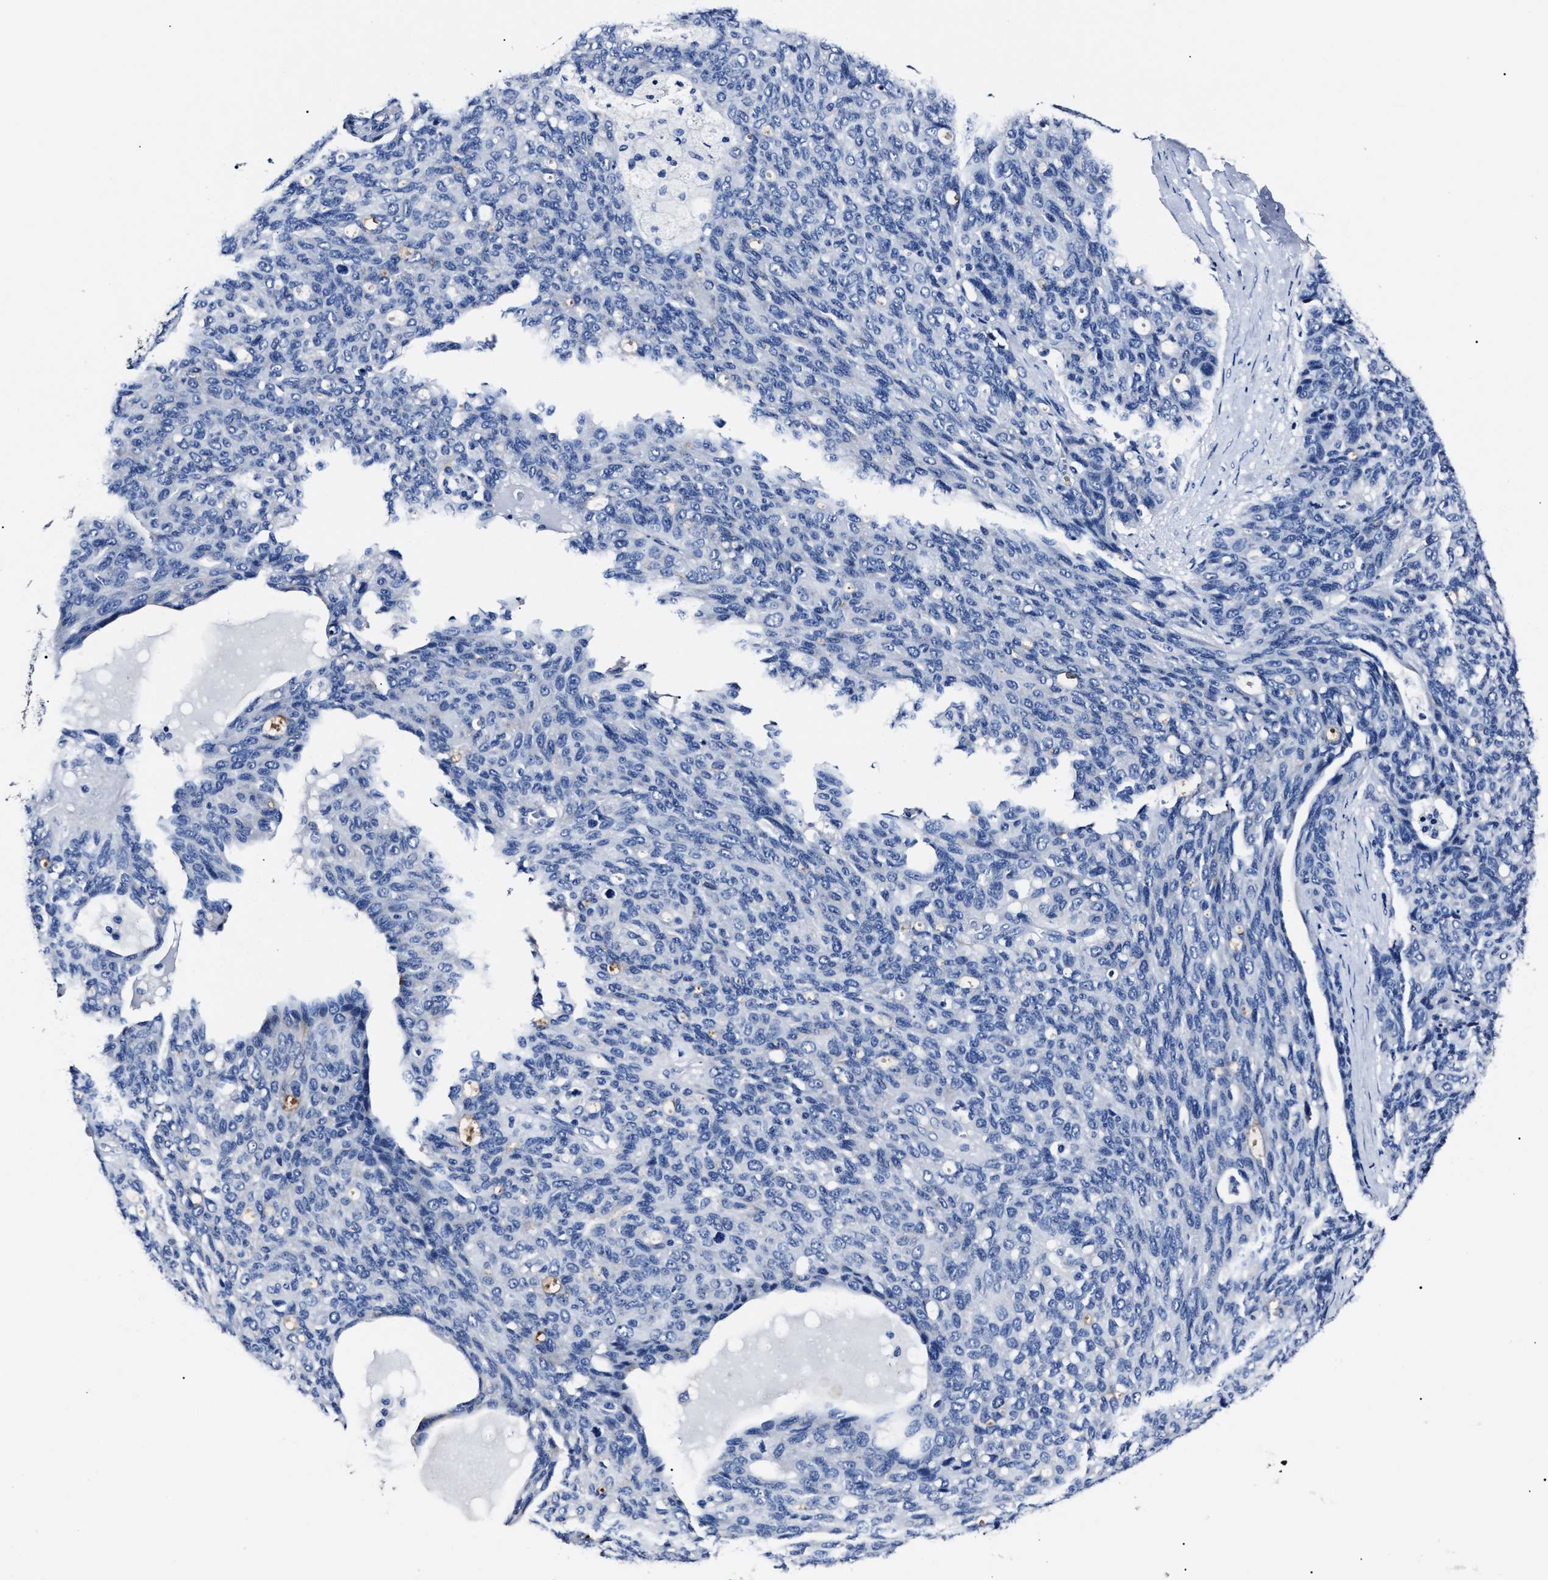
{"staining": {"intensity": "negative", "quantity": "none", "location": "none"}, "tissue": "ovarian cancer", "cell_type": "Tumor cells", "image_type": "cancer", "snomed": [{"axis": "morphology", "description": "Carcinoma, endometroid"}, {"axis": "topography", "description": "Ovary"}], "caption": "Tumor cells are negative for brown protein staining in endometroid carcinoma (ovarian).", "gene": "ALPG", "patient": {"sex": "female", "age": 60}}